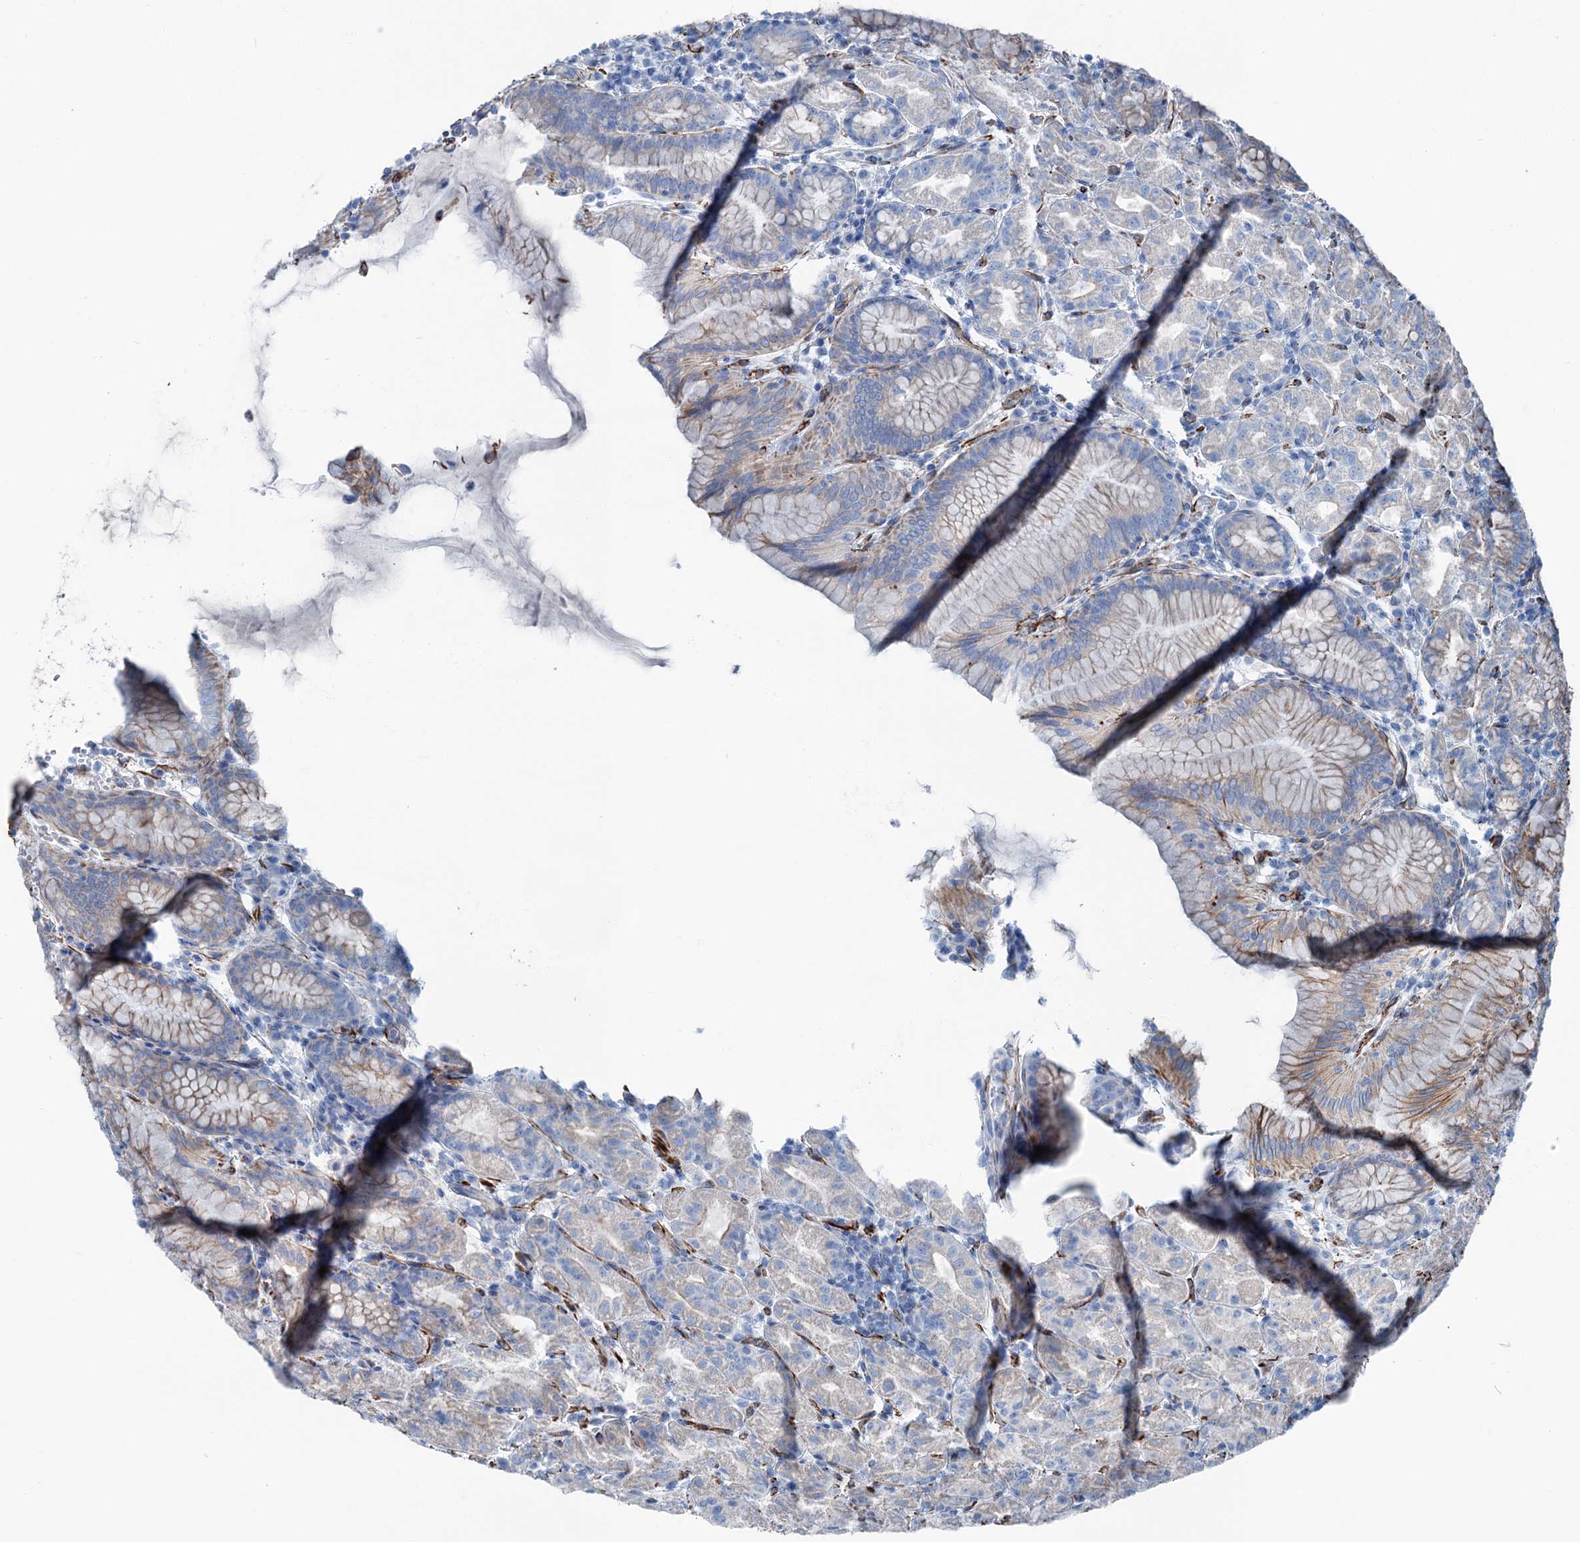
{"staining": {"intensity": "moderate", "quantity": "<25%", "location": "cytoplasmic/membranous"}, "tissue": "stomach", "cell_type": "Glandular cells", "image_type": "normal", "snomed": [{"axis": "morphology", "description": "Normal tissue, NOS"}, {"axis": "topography", "description": "Stomach"}], "caption": "Stomach was stained to show a protein in brown. There is low levels of moderate cytoplasmic/membranous expression in about <25% of glandular cells. The protein of interest is shown in brown color, while the nuclei are stained blue.", "gene": "CALCOCO1", "patient": {"sex": "female", "age": 79}}